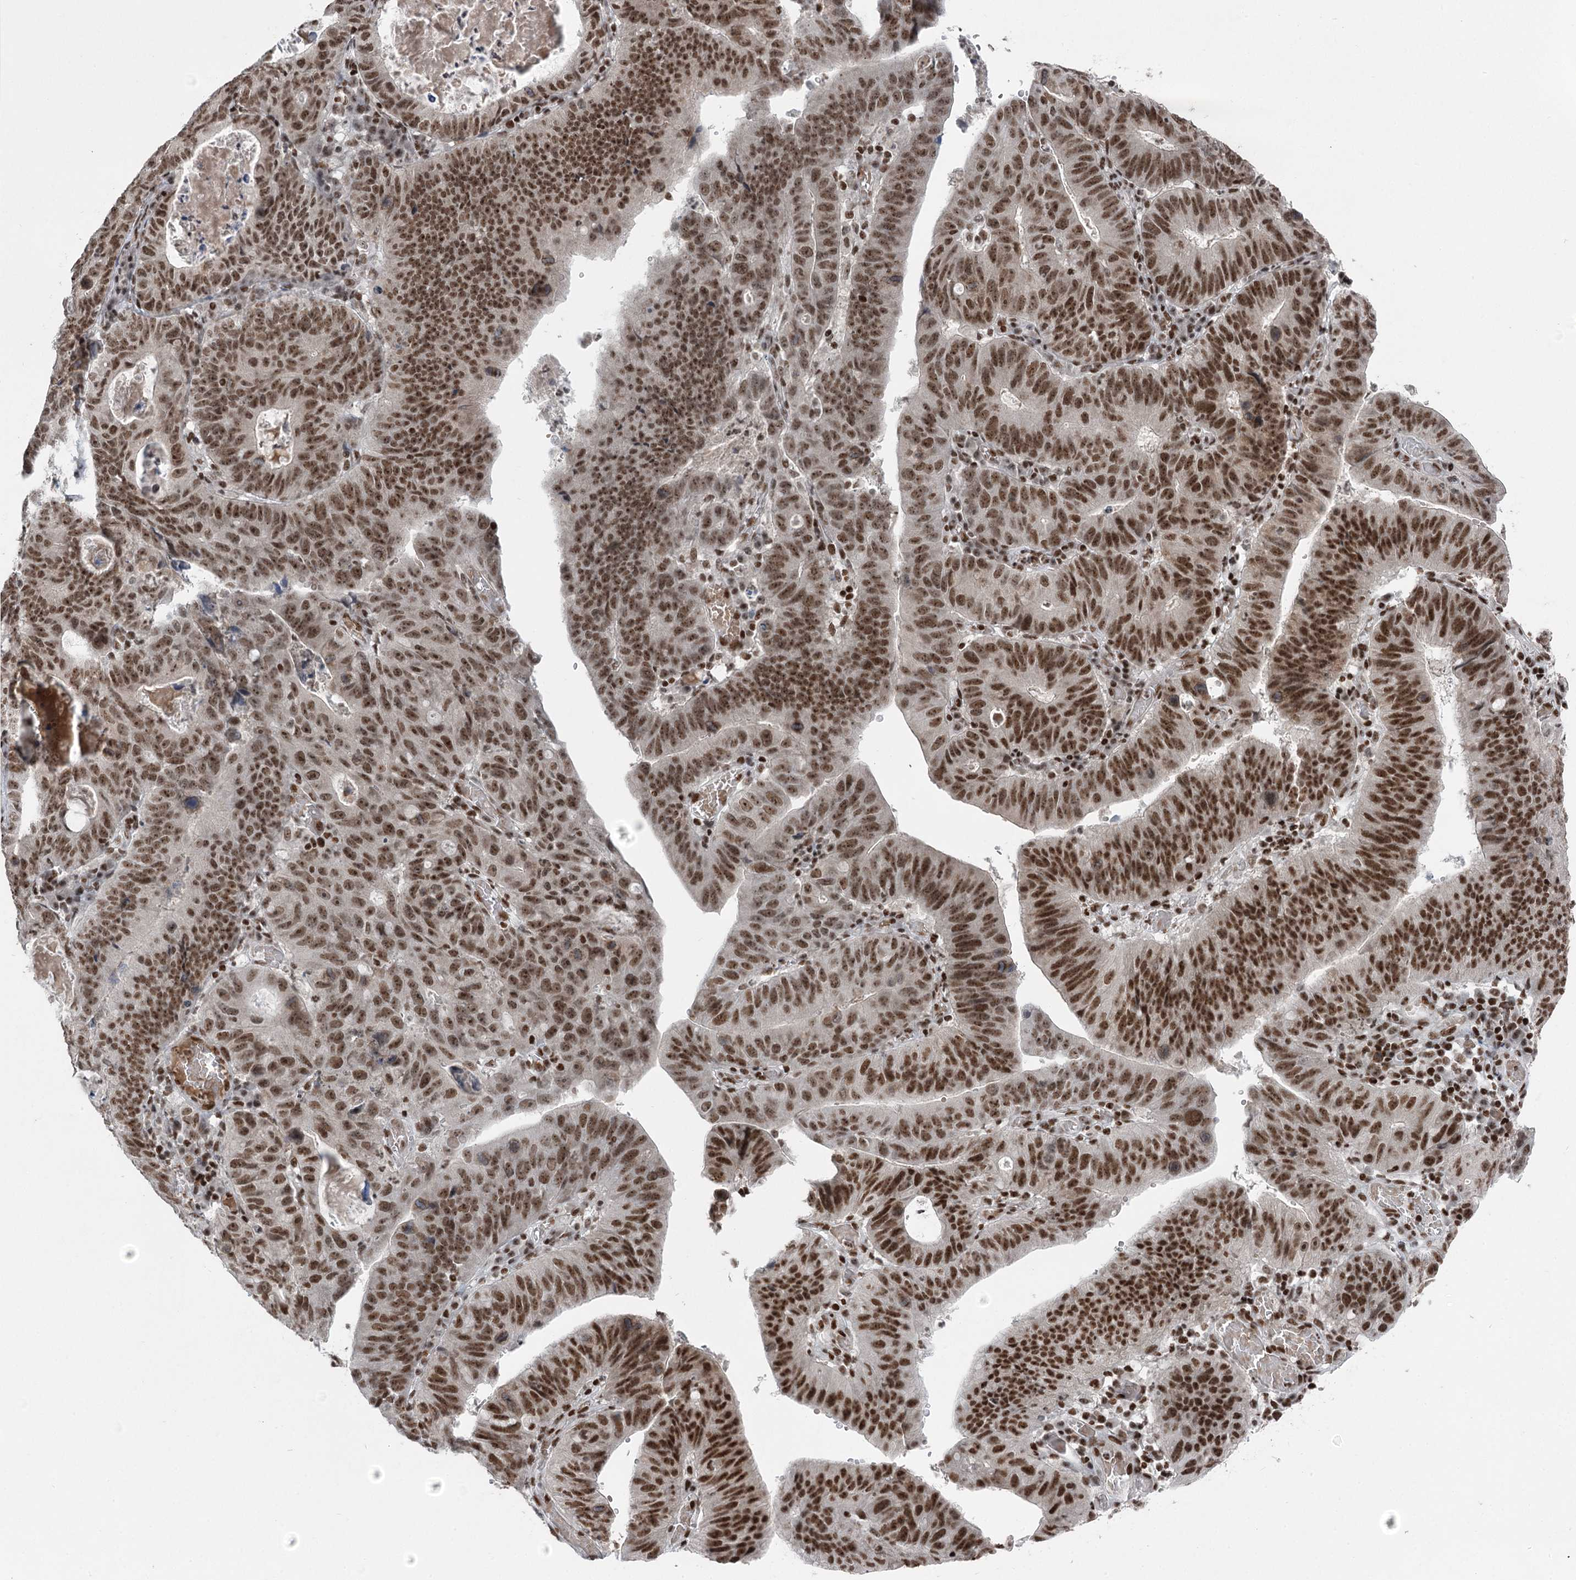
{"staining": {"intensity": "strong", "quantity": ">75%", "location": "nuclear"}, "tissue": "stomach cancer", "cell_type": "Tumor cells", "image_type": "cancer", "snomed": [{"axis": "morphology", "description": "Adenocarcinoma, NOS"}, {"axis": "topography", "description": "Stomach"}], "caption": "A brown stain shows strong nuclear expression of a protein in human stomach adenocarcinoma tumor cells. The staining was performed using DAB to visualize the protein expression in brown, while the nuclei were stained in blue with hematoxylin (Magnification: 20x).", "gene": "CGGBP1", "patient": {"sex": "male", "age": 59}}